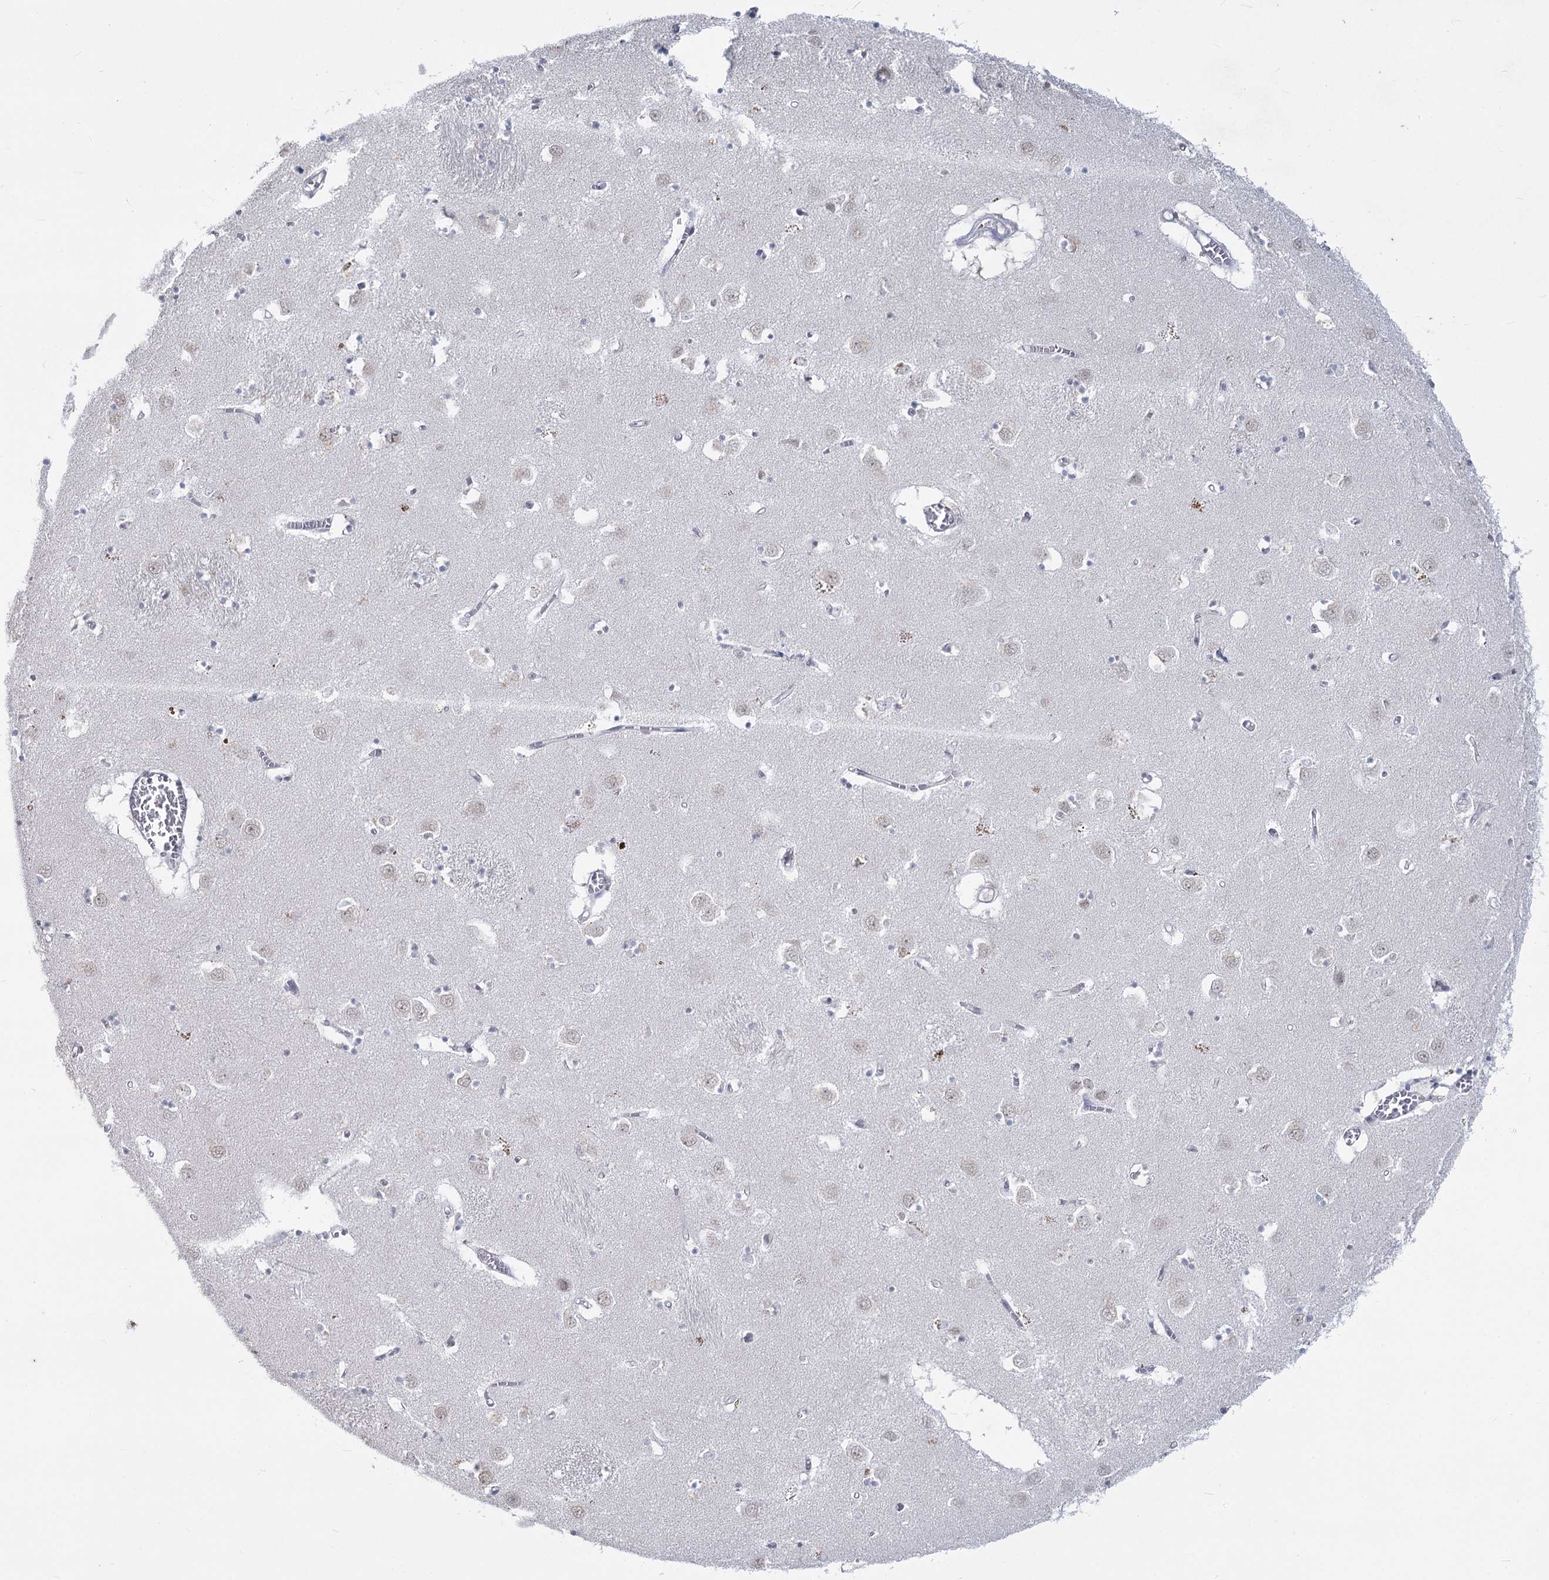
{"staining": {"intensity": "negative", "quantity": "none", "location": "none"}, "tissue": "caudate", "cell_type": "Glial cells", "image_type": "normal", "snomed": [{"axis": "morphology", "description": "Normal tissue, NOS"}, {"axis": "topography", "description": "Lateral ventricle wall"}], "caption": "DAB (3,3'-diaminobenzidine) immunohistochemical staining of unremarkable human caudate exhibits no significant expression in glial cells.", "gene": "LY6G5C", "patient": {"sex": "male", "age": 70}}